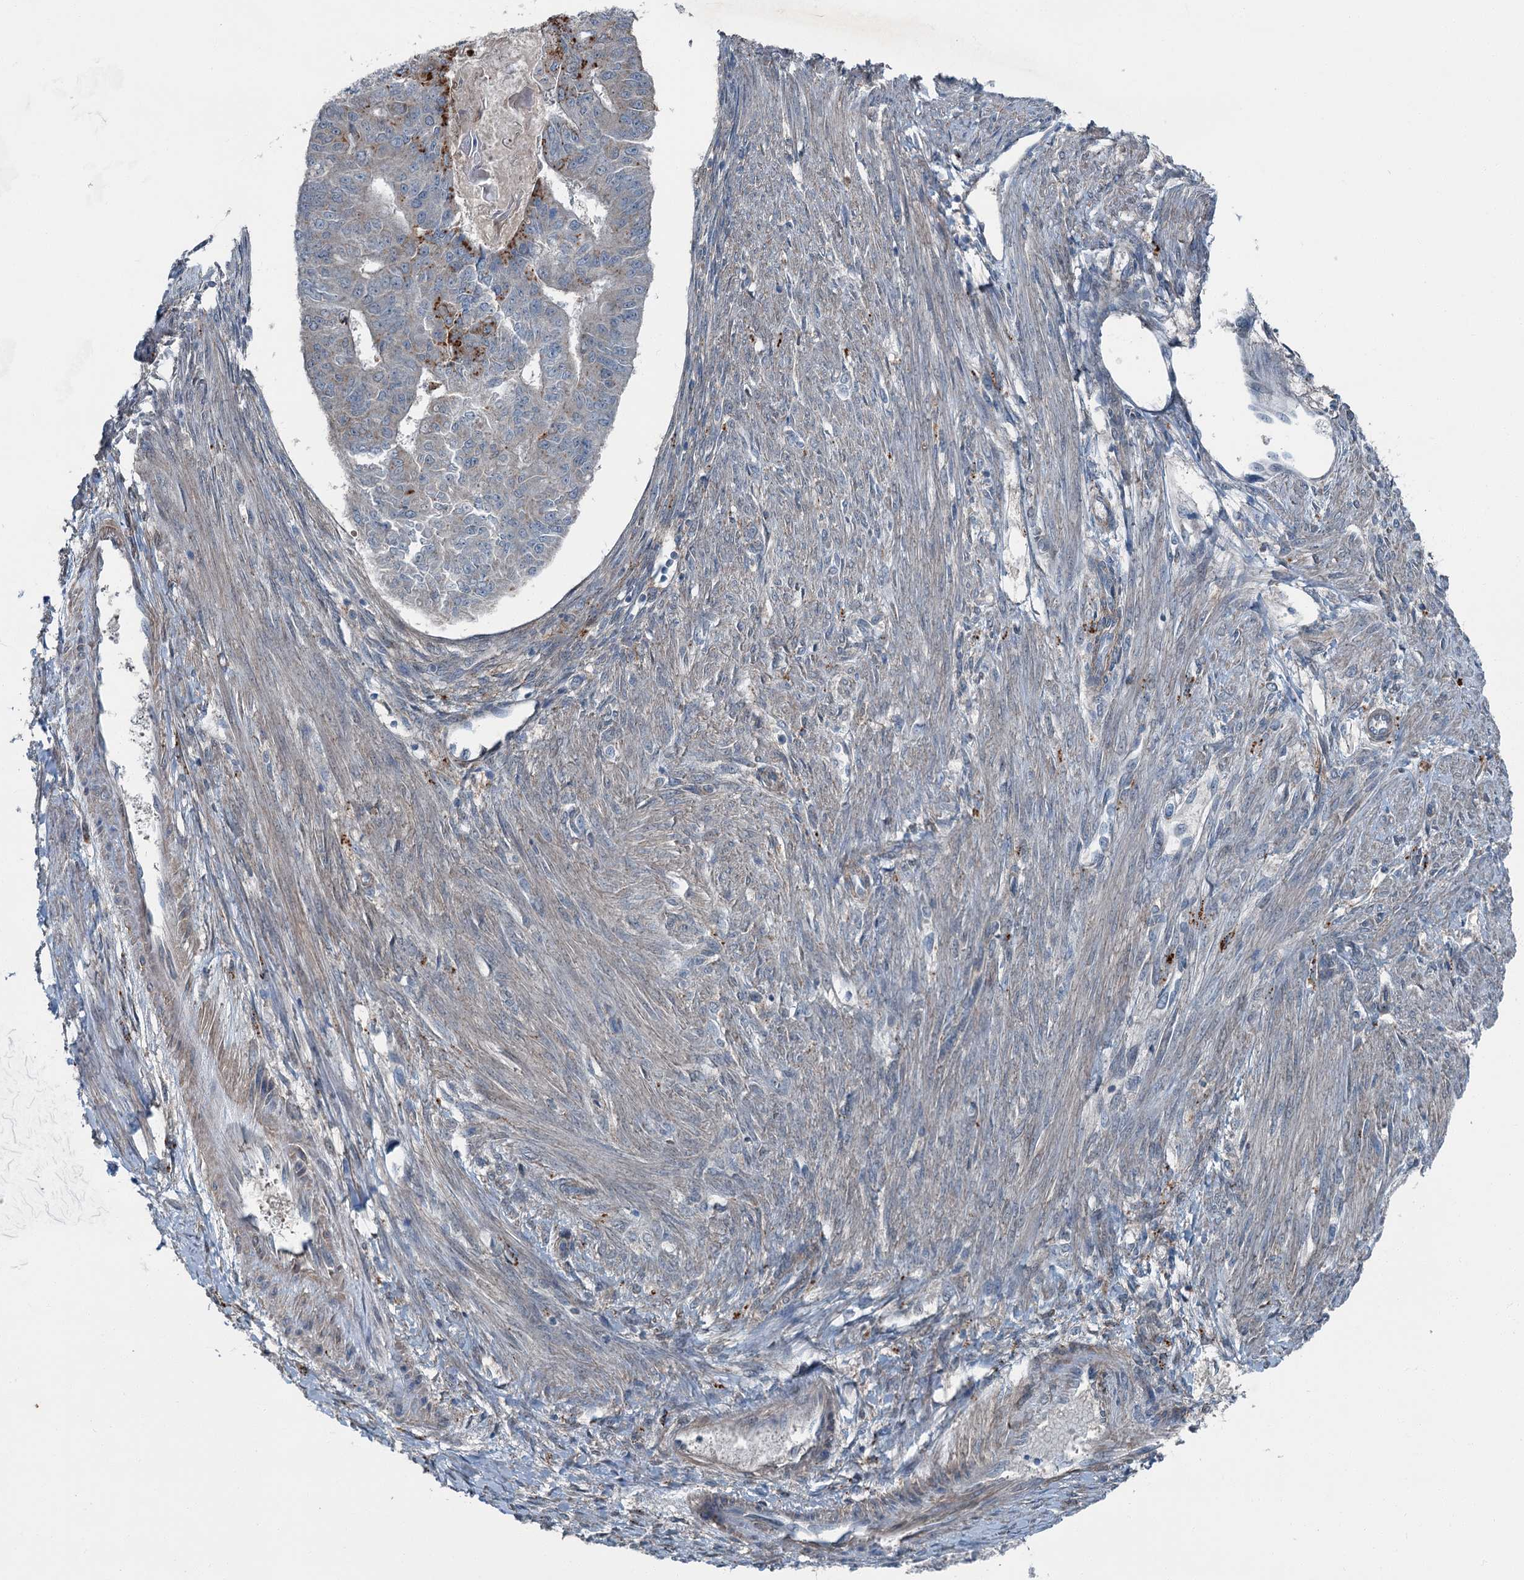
{"staining": {"intensity": "moderate", "quantity": "<25%", "location": "cytoplasmic/membranous"}, "tissue": "endometrial cancer", "cell_type": "Tumor cells", "image_type": "cancer", "snomed": [{"axis": "morphology", "description": "Adenocarcinoma, NOS"}, {"axis": "topography", "description": "Endometrium"}], "caption": "Immunohistochemistry image of human endometrial adenocarcinoma stained for a protein (brown), which displays low levels of moderate cytoplasmic/membranous expression in approximately <25% of tumor cells.", "gene": "AXL", "patient": {"sex": "female", "age": 32}}